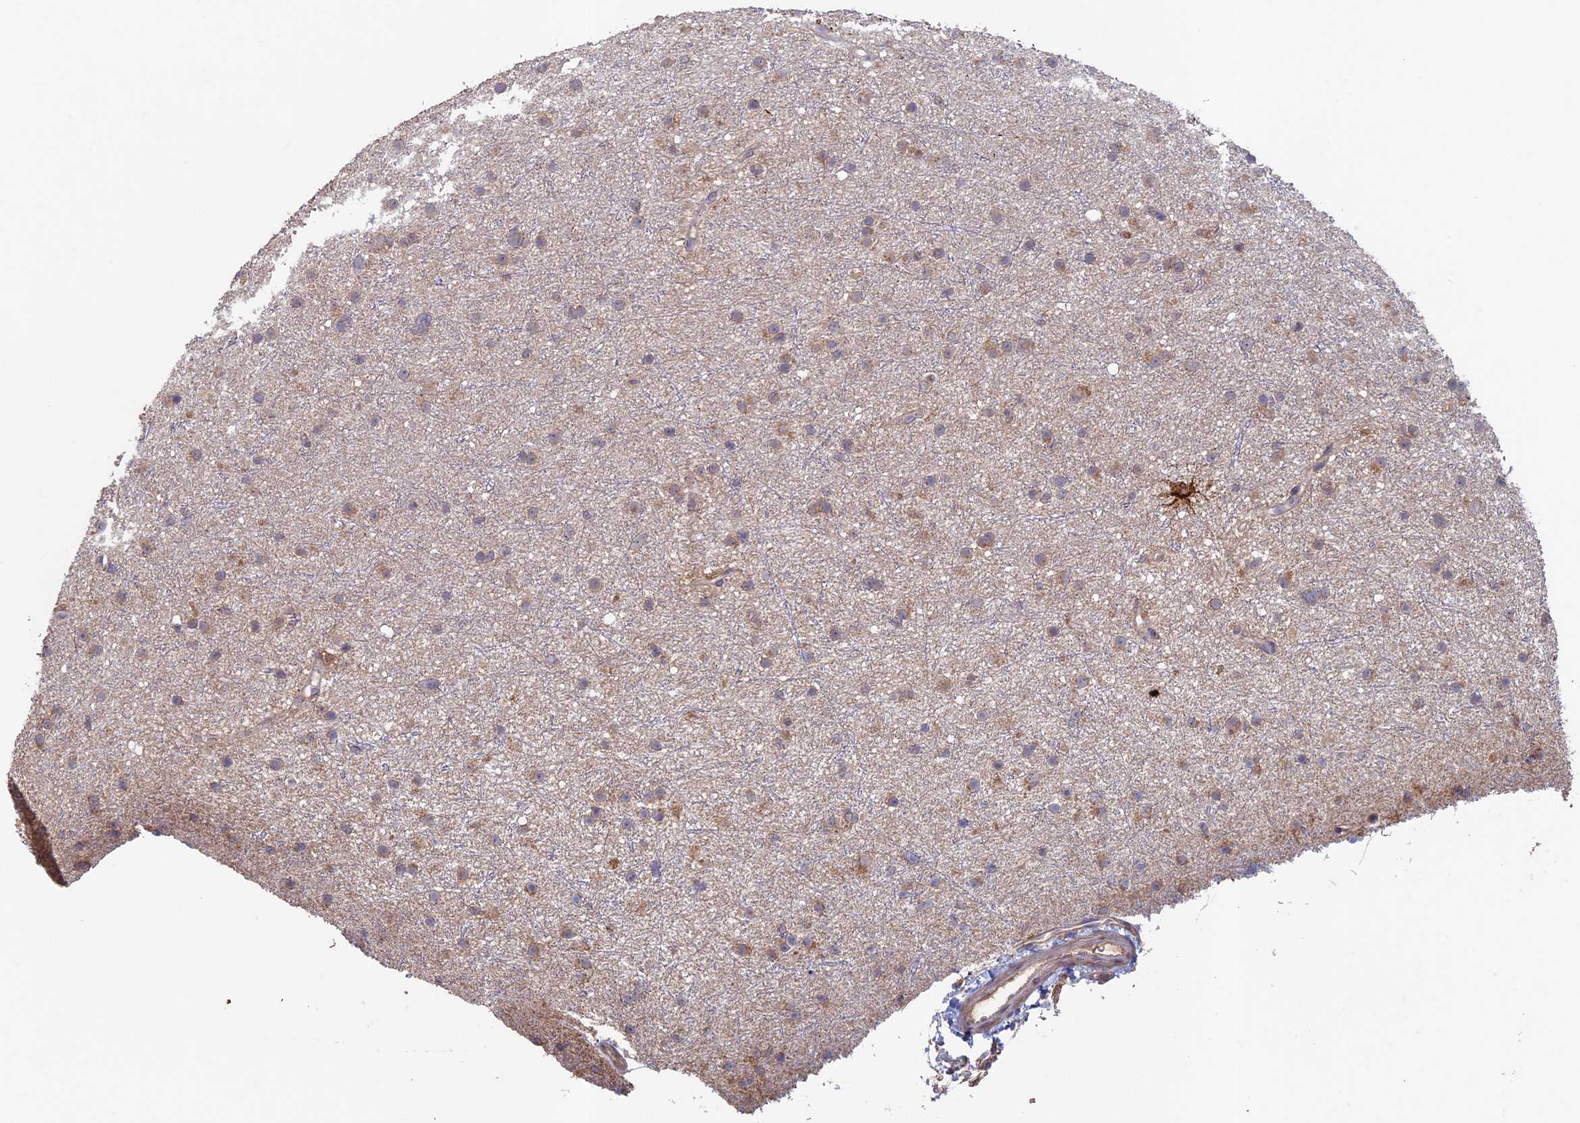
{"staining": {"intensity": "weak", "quantity": "25%-75%", "location": "cytoplasmic/membranous"}, "tissue": "glioma", "cell_type": "Tumor cells", "image_type": "cancer", "snomed": [{"axis": "morphology", "description": "Glioma, malignant, Low grade"}, {"axis": "topography", "description": "Cerebral cortex"}], "caption": "Immunohistochemical staining of malignant low-grade glioma displays weak cytoplasmic/membranous protein positivity in approximately 25%-75% of tumor cells.", "gene": "RCCD1", "patient": {"sex": "female", "age": 39}}